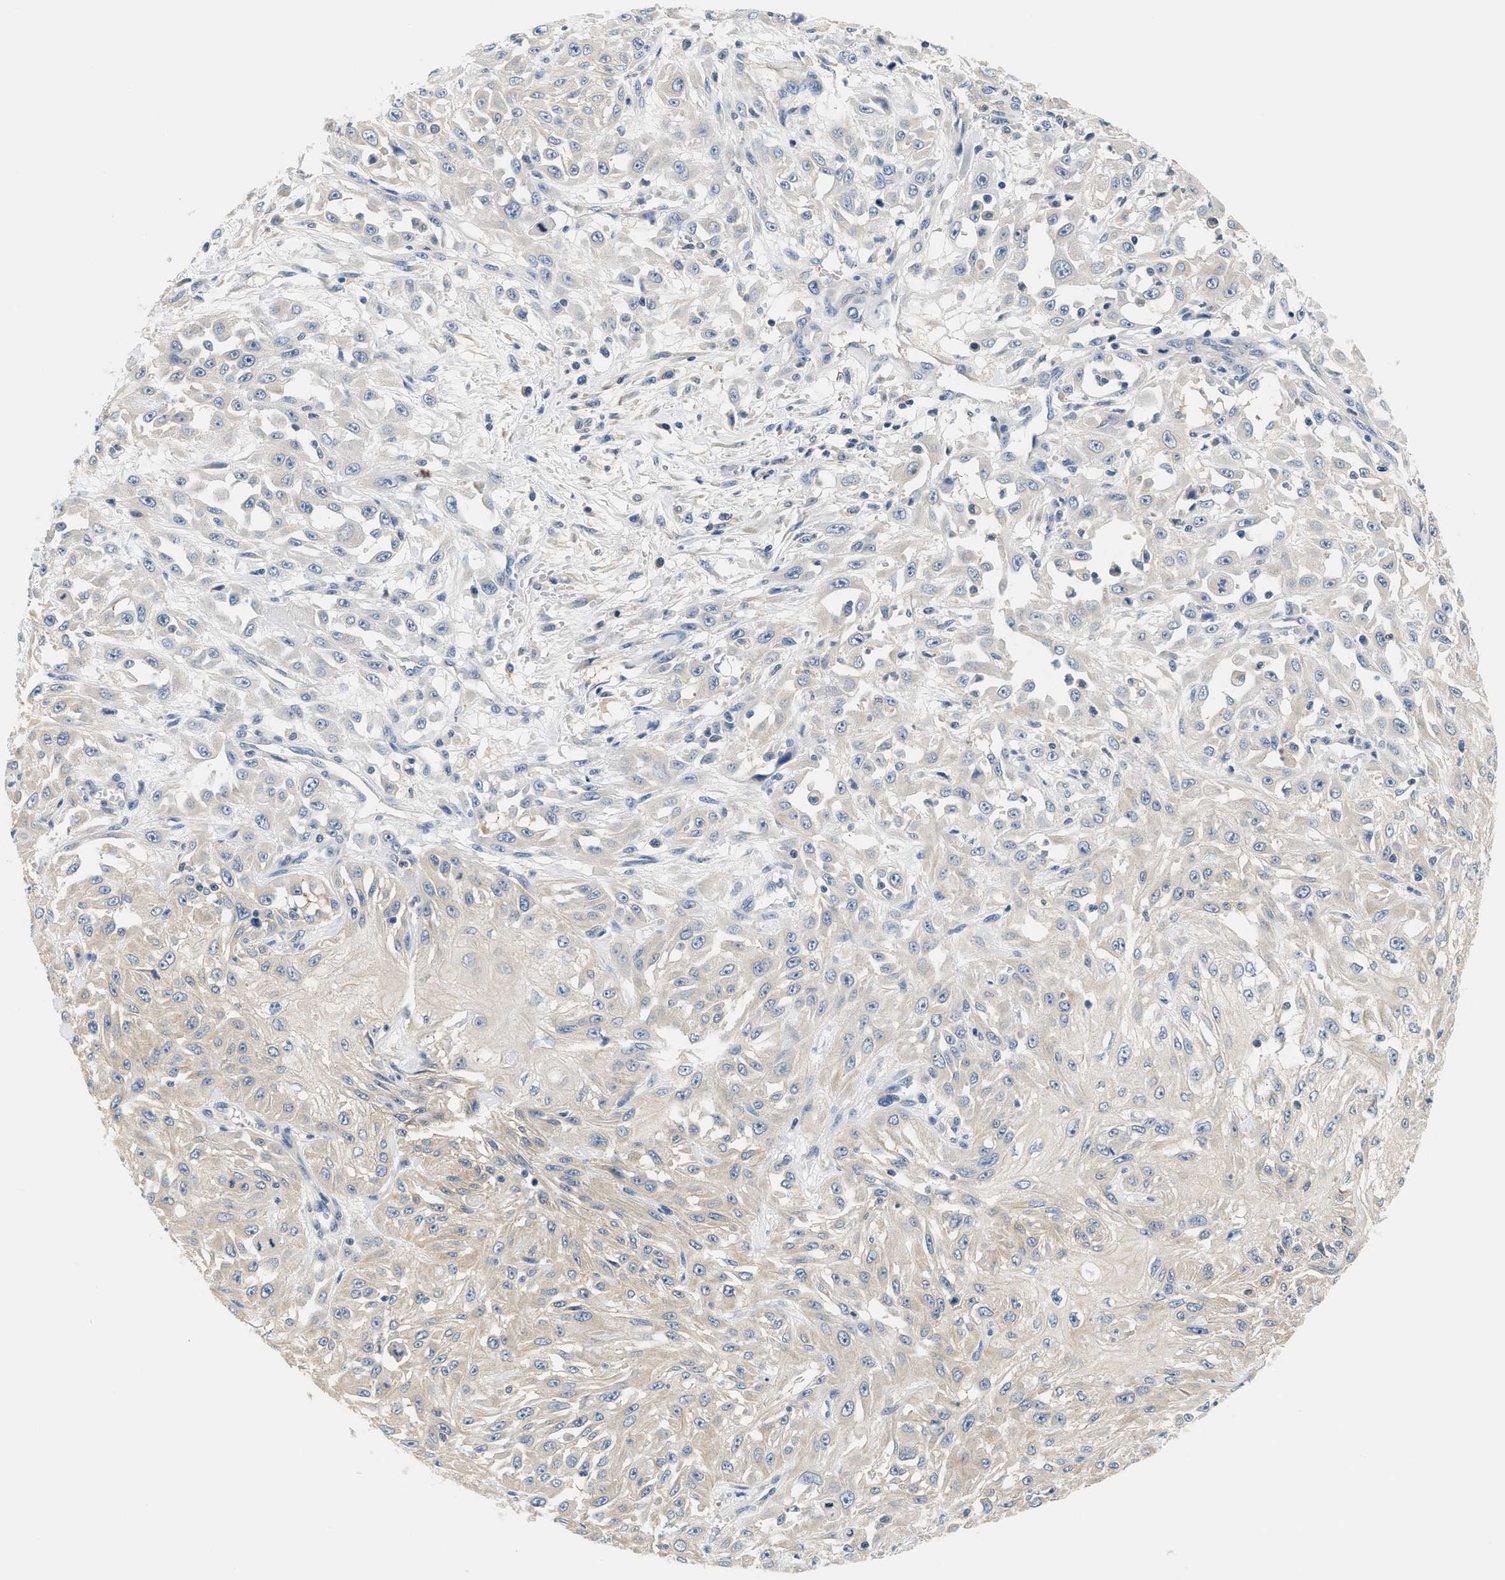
{"staining": {"intensity": "weak", "quantity": "<25%", "location": "cytoplasmic/membranous"}, "tissue": "skin cancer", "cell_type": "Tumor cells", "image_type": "cancer", "snomed": [{"axis": "morphology", "description": "Squamous cell carcinoma, NOS"}, {"axis": "morphology", "description": "Squamous cell carcinoma, metastatic, NOS"}, {"axis": "topography", "description": "Skin"}, {"axis": "topography", "description": "Lymph node"}], "caption": "The photomicrograph displays no significant expression in tumor cells of skin cancer (metastatic squamous cell carcinoma).", "gene": "SLC35E1", "patient": {"sex": "male", "age": 75}}